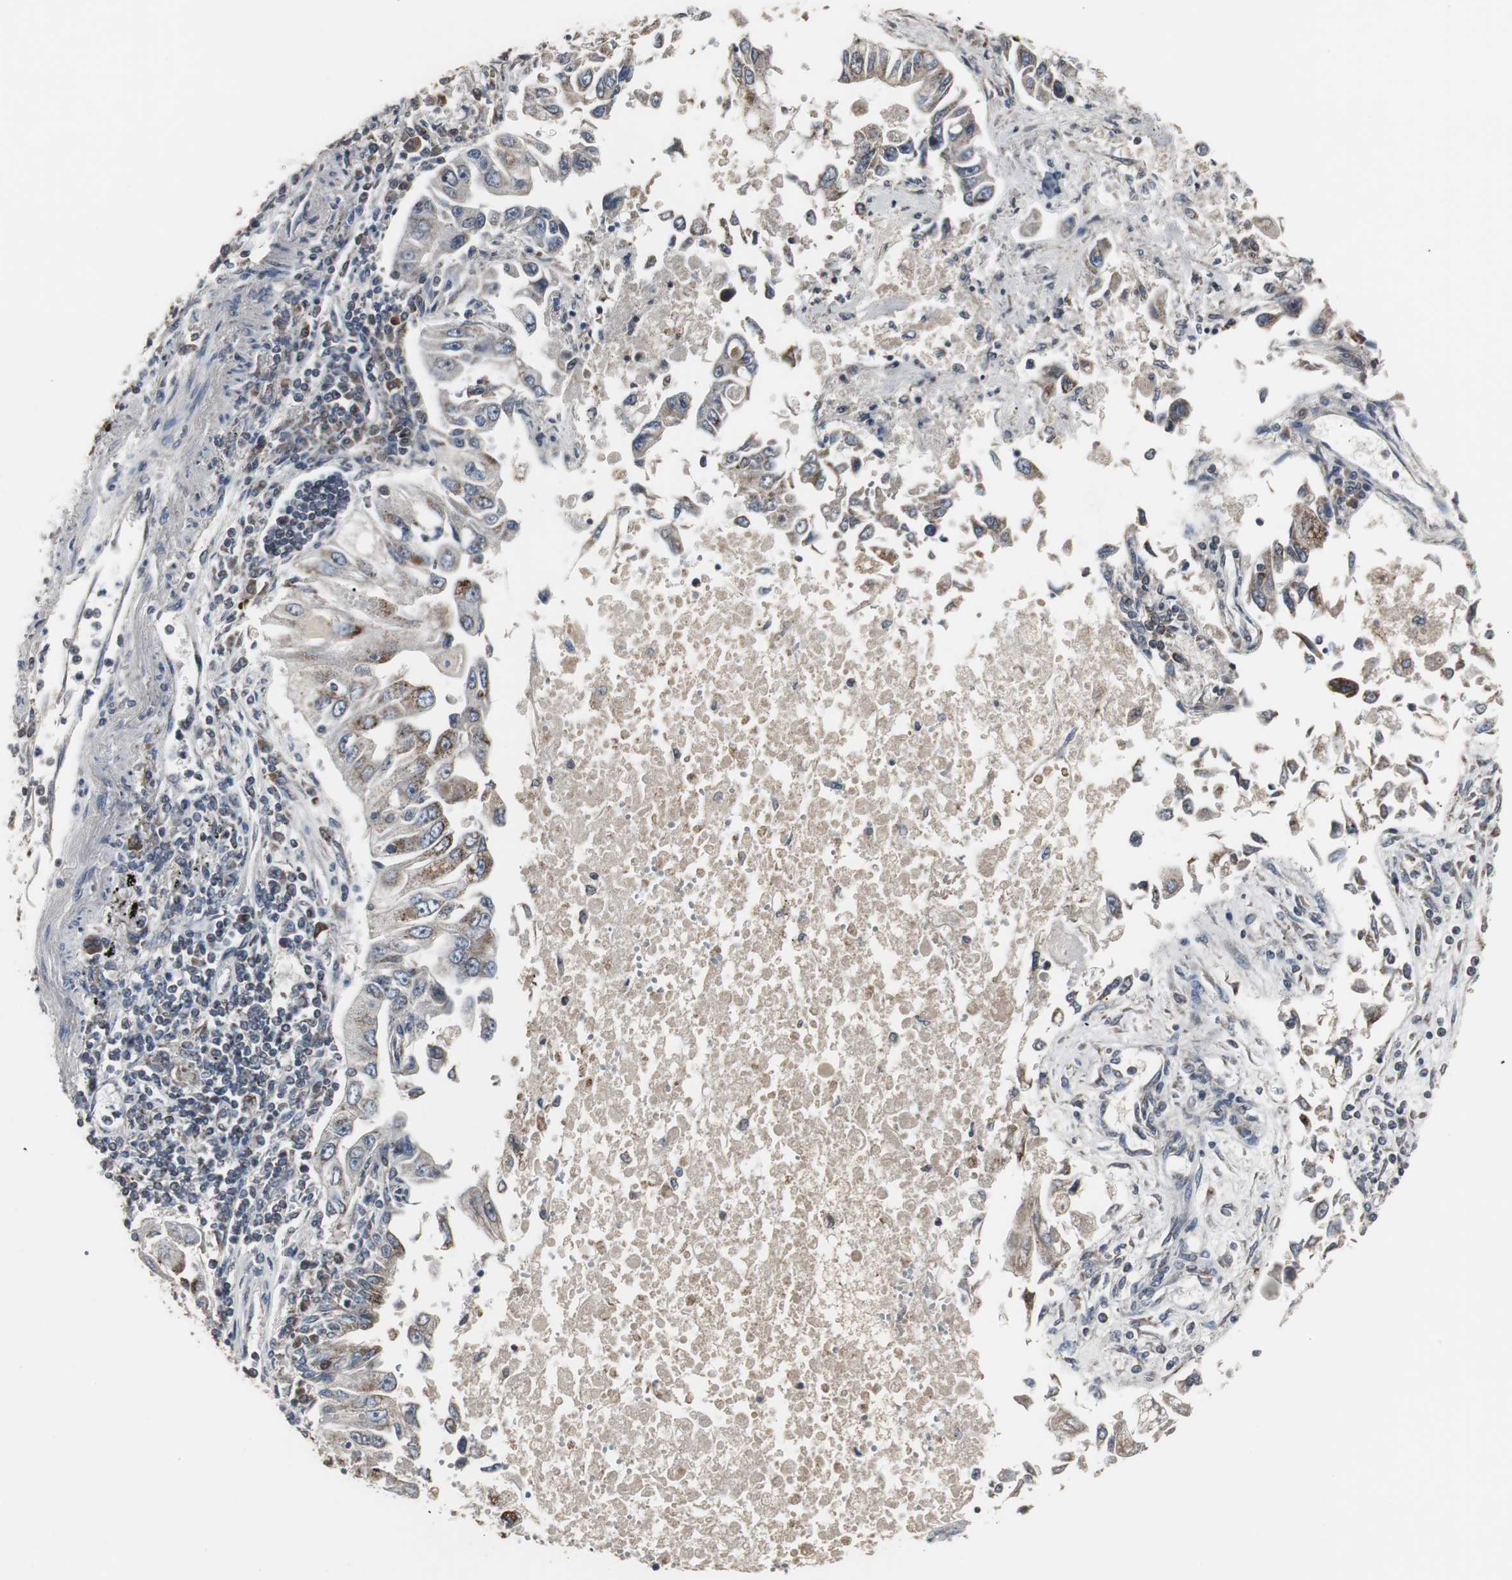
{"staining": {"intensity": "moderate", "quantity": "<25%", "location": "cytoplasmic/membranous"}, "tissue": "lung cancer", "cell_type": "Tumor cells", "image_type": "cancer", "snomed": [{"axis": "morphology", "description": "Adenocarcinoma, NOS"}, {"axis": "topography", "description": "Lung"}], "caption": "This photomicrograph exhibits adenocarcinoma (lung) stained with immunohistochemistry (IHC) to label a protein in brown. The cytoplasmic/membranous of tumor cells show moderate positivity for the protein. Nuclei are counter-stained blue.", "gene": "ACAA1", "patient": {"sex": "male", "age": 84}}